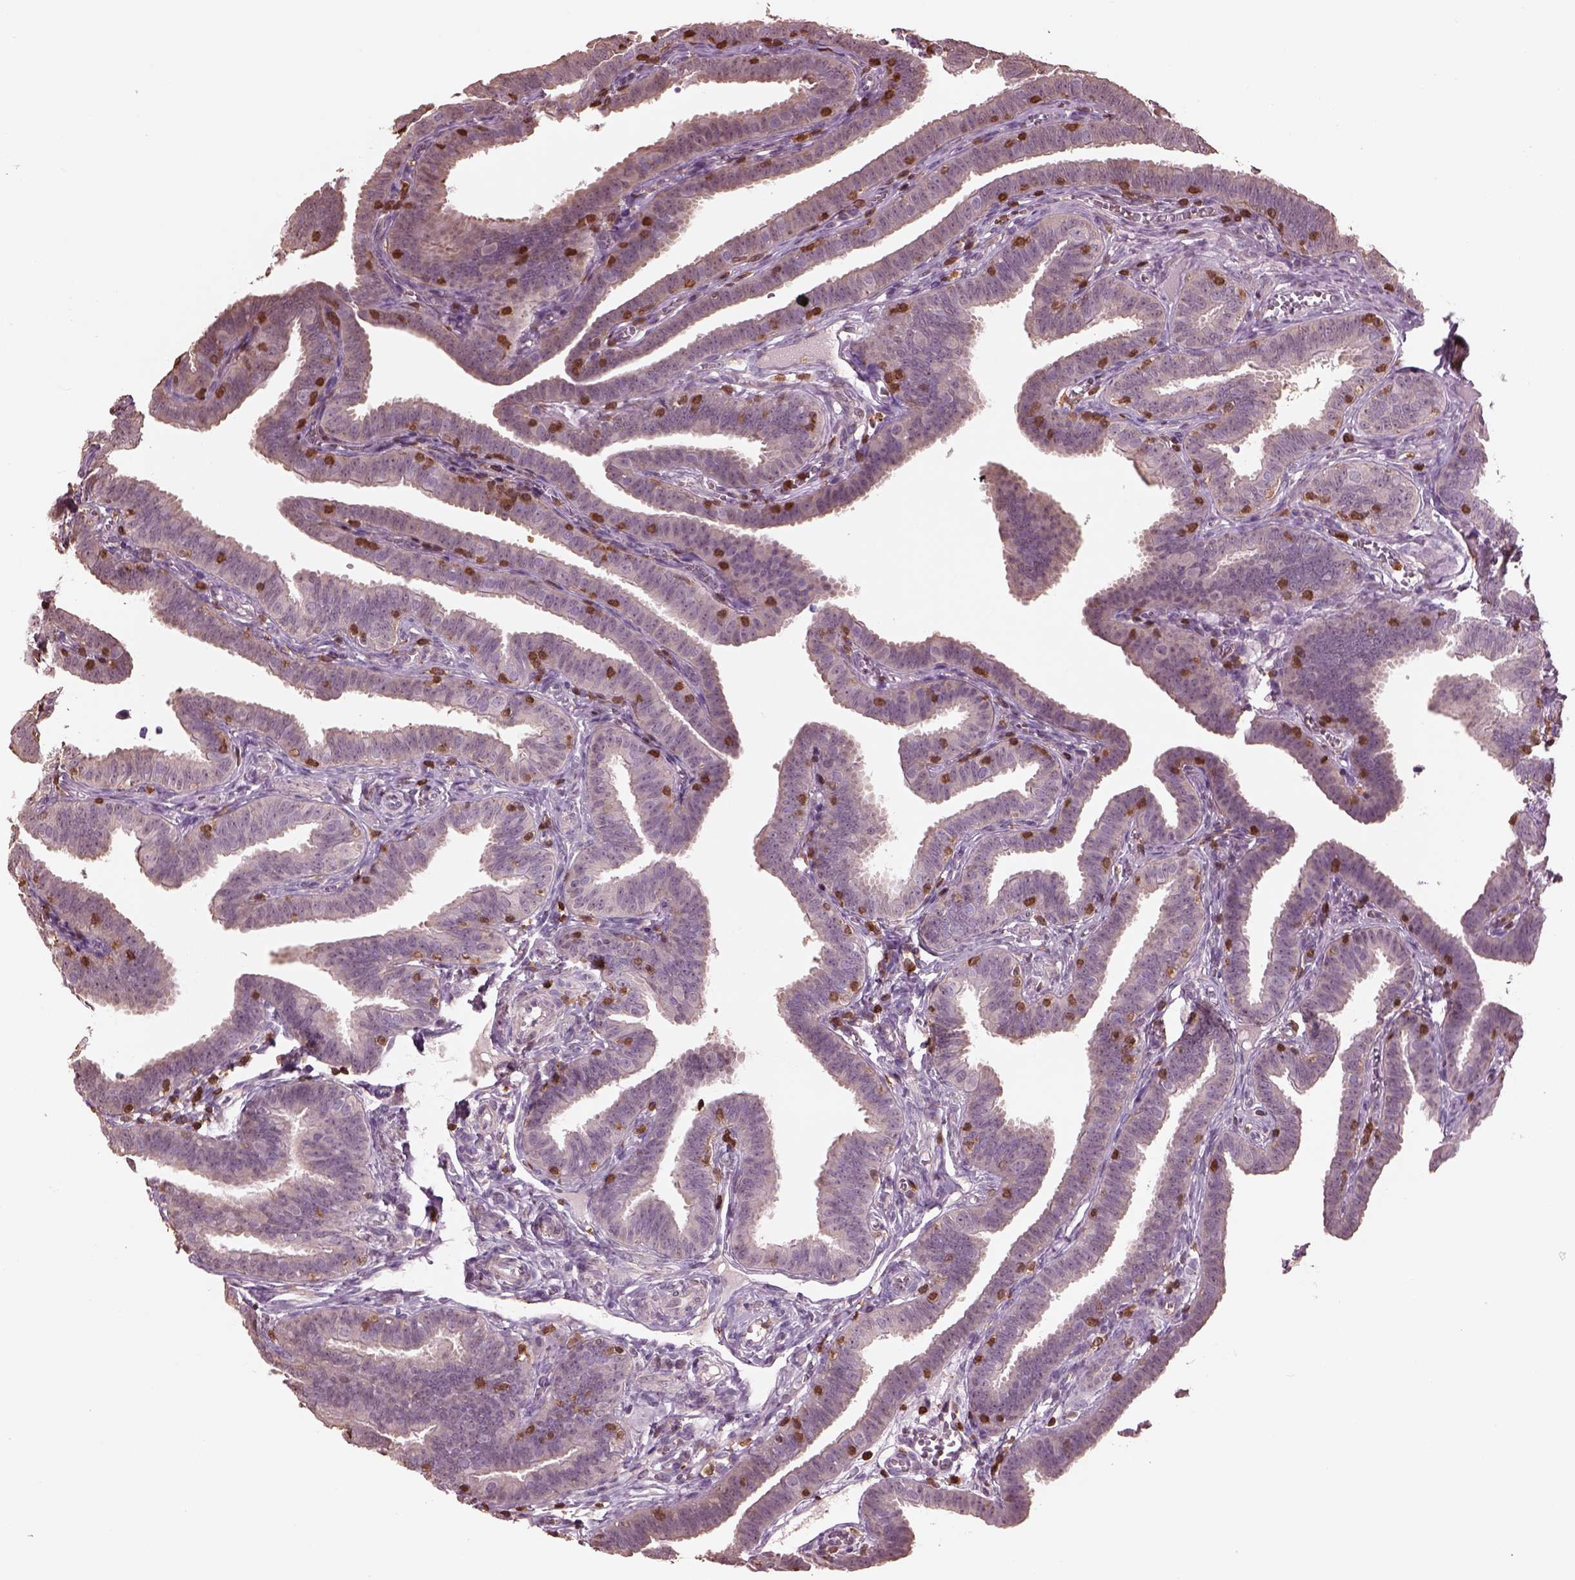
{"staining": {"intensity": "negative", "quantity": "none", "location": "none"}, "tissue": "fallopian tube", "cell_type": "Glandular cells", "image_type": "normal", "snomed": [{"axis": "morphology", "description": "Normal tissue, NOS"}, {"axis": "topography", "description": "Fallopian tube"}], "caption": "An immunohistochemistry (IHC) micrograph of normal fallopian tube is shown. There is no staining in glandular cells of fallopian tube. (DAB immunohistochemistry (IHC) visualized using brightfield microscopy, high magnification).", "gene": "IL31RA", "patient": {"sex": "female", "age": 25}}